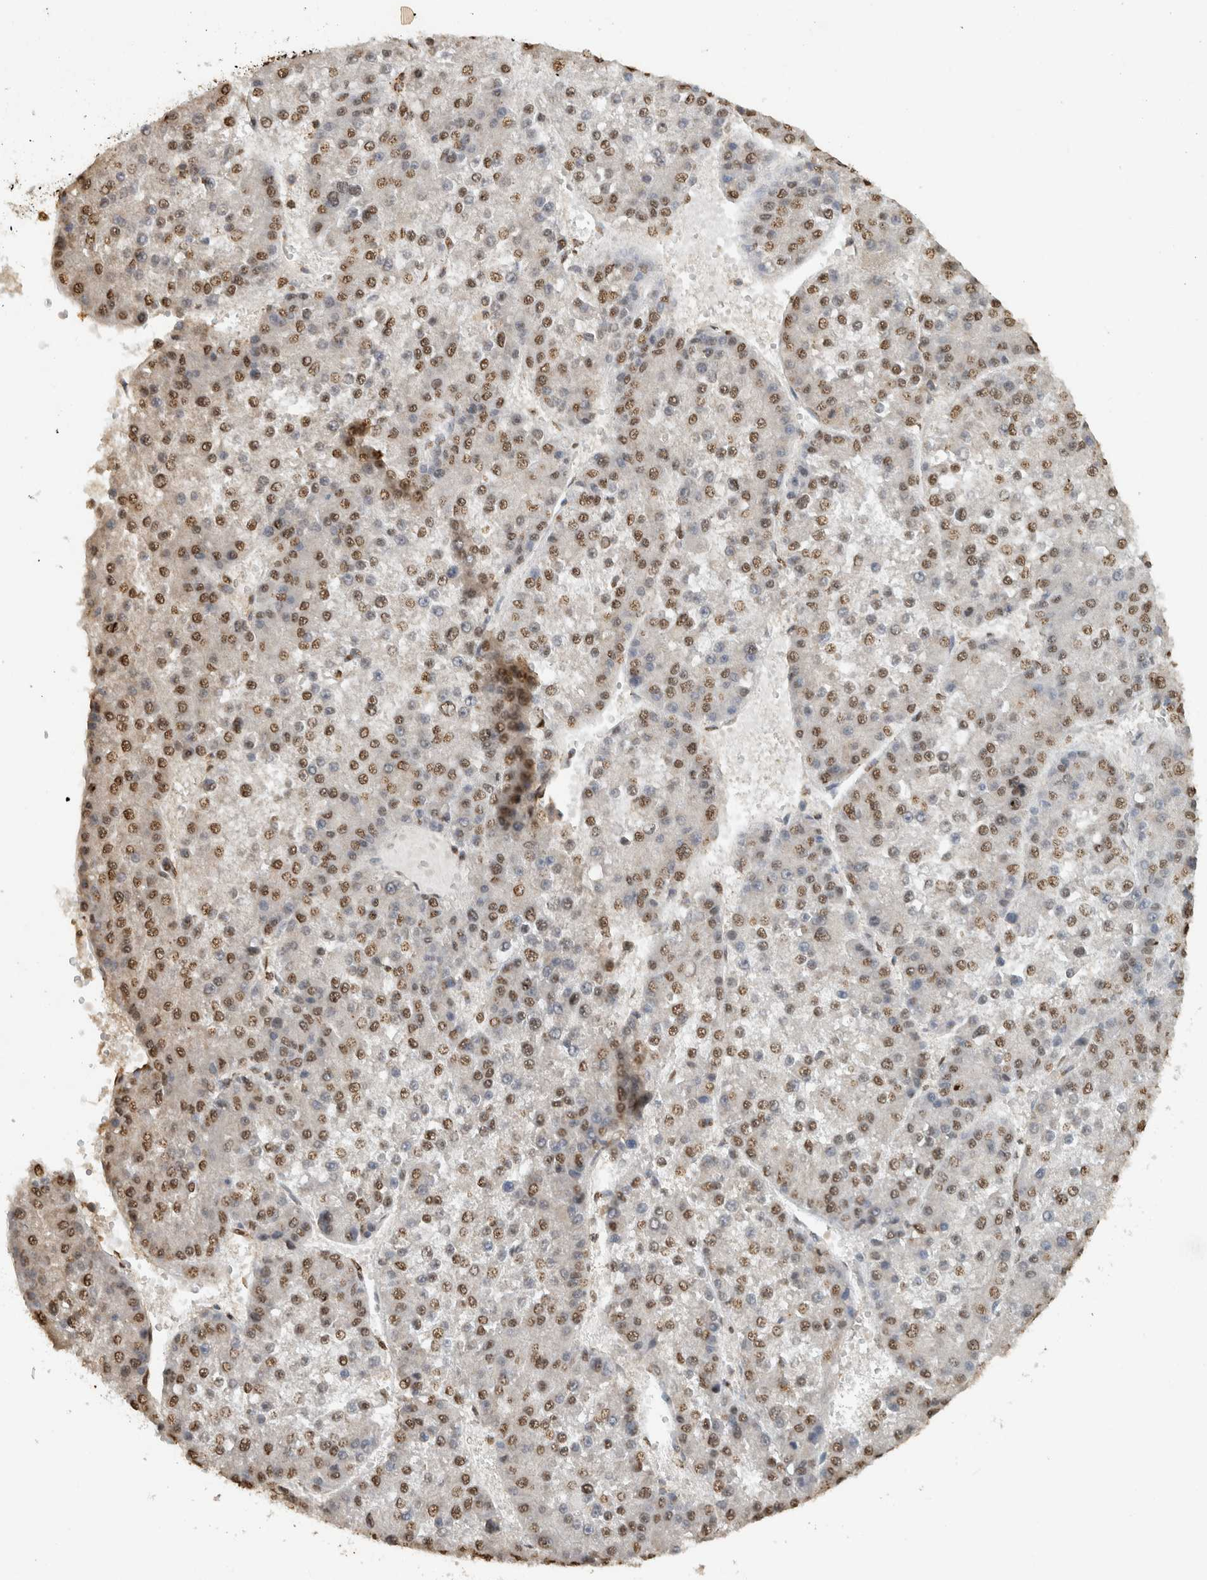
{"staining": {"intensity": "moderate", "quantity": ">75%", "location": "nuclear"}, "tissue": "liver cancer", "cell_type": "Tumor cells", "image_type": "cancer", "snomed": [{"axis": "morphology", "description": "Carcinoma, Hepatocellular, NOS"}, {"axis": "topography", "description": "Liver"}], "caption": "There is medium levels of moderate nuclear expression in tumor cells of liver cancer (hepatocellular carcinoma), as demonstrated by immunohistochemical staining (brown color).", "gene": "HAND2", "patient": {"sex": "female", "age": 73}}